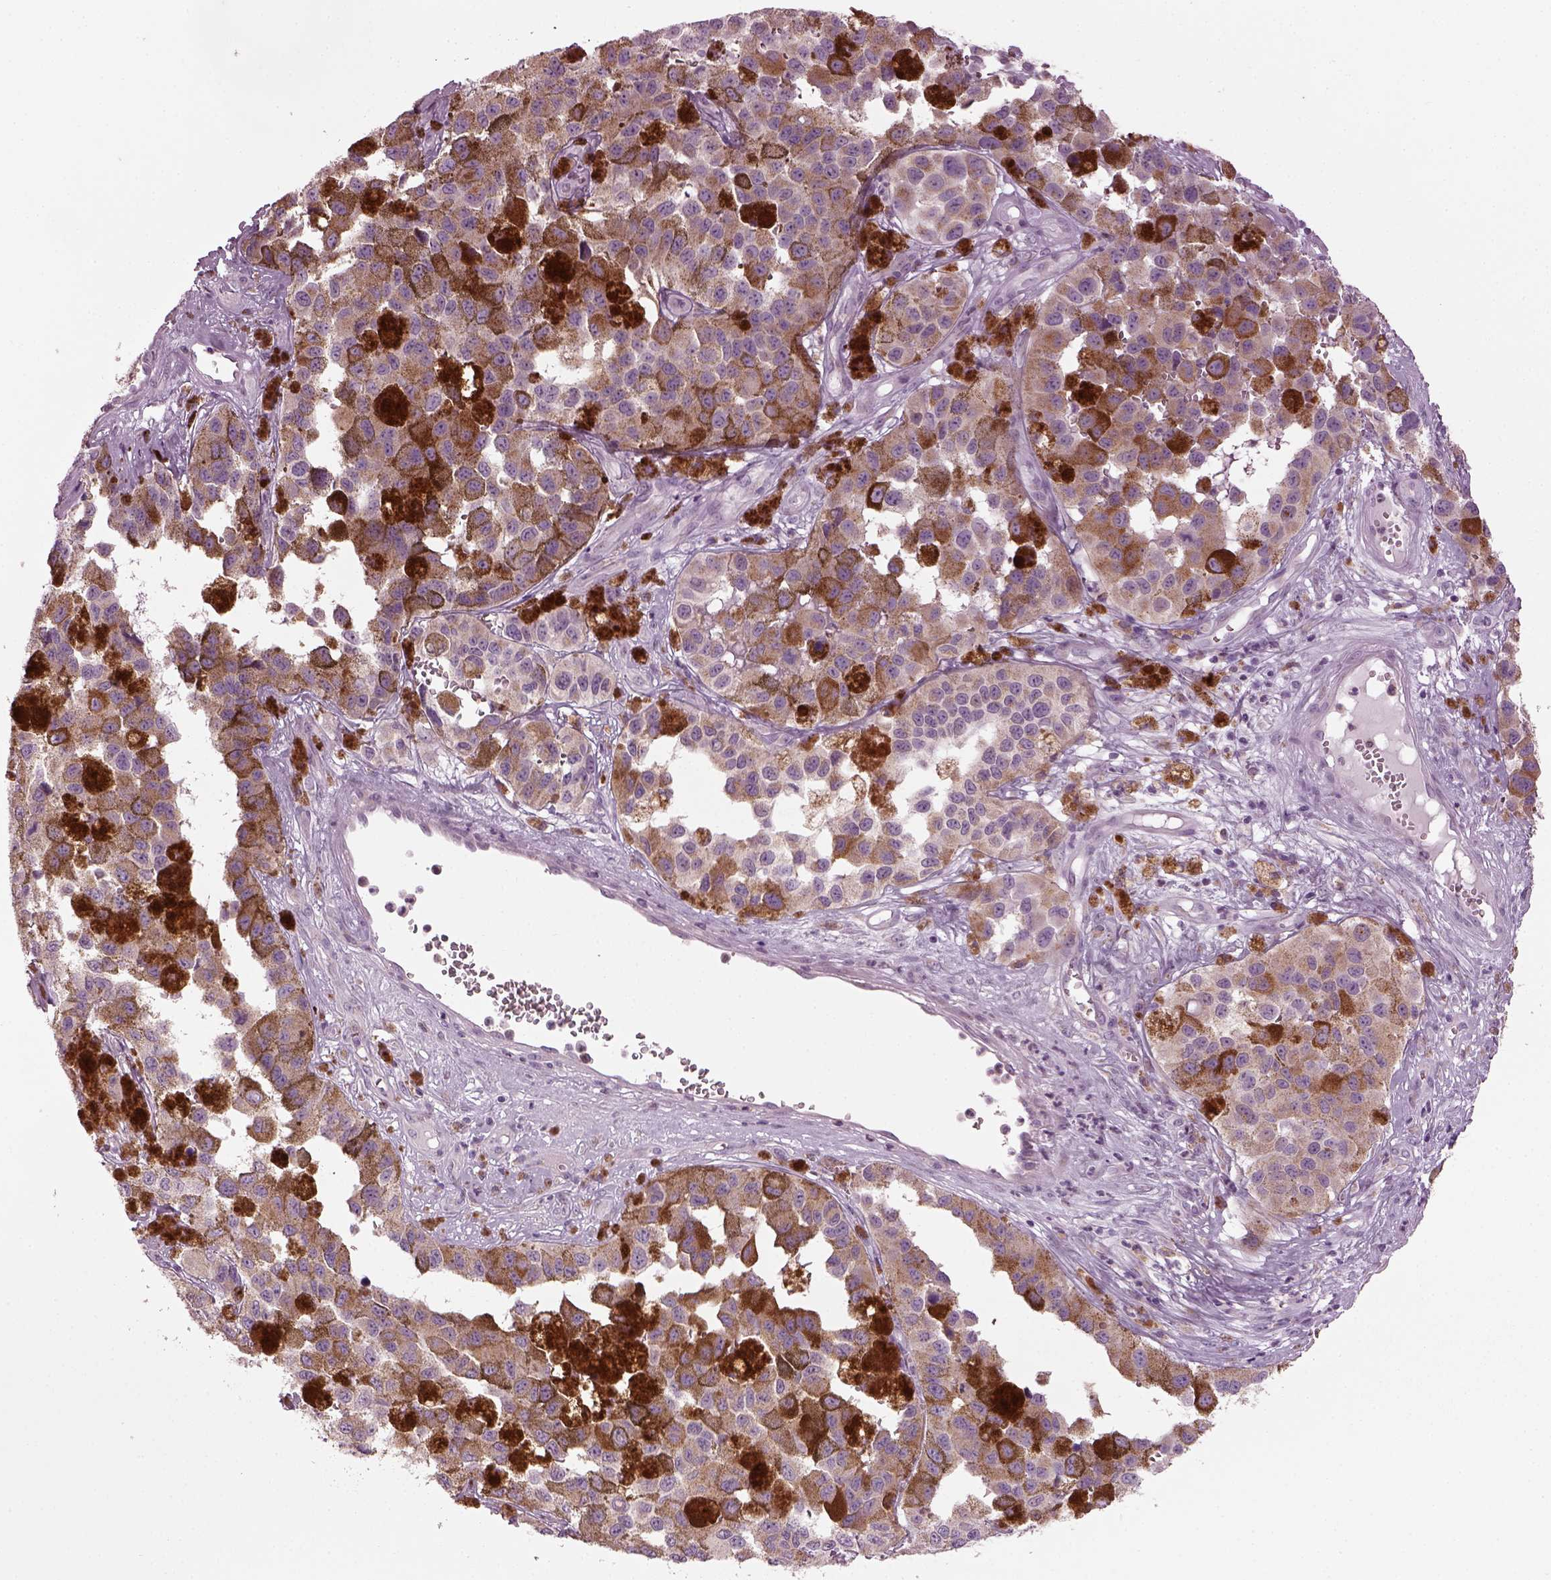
{"staining": {"intensity": "weak", "quantity": "25%-75%", "location": "cytoplasmic/membranous"}, "tissue": "melanoma", "cell_type": "Tumor cells", "image_type": "cancer", "snomed": [{"axis": "morphology", "description": "Malignant melanoma, NOS"}, {"axis": "topography", "description": "Skin"}], "caption": "This is a micrograph of immunohistochemistry (IHC) staining of malignant melanoma, which shows weak positivity in the cytoplasmic/membranous of tumor cells.", "gene": "TMEM231", "patient": {"sex": "female", "age": 58}}